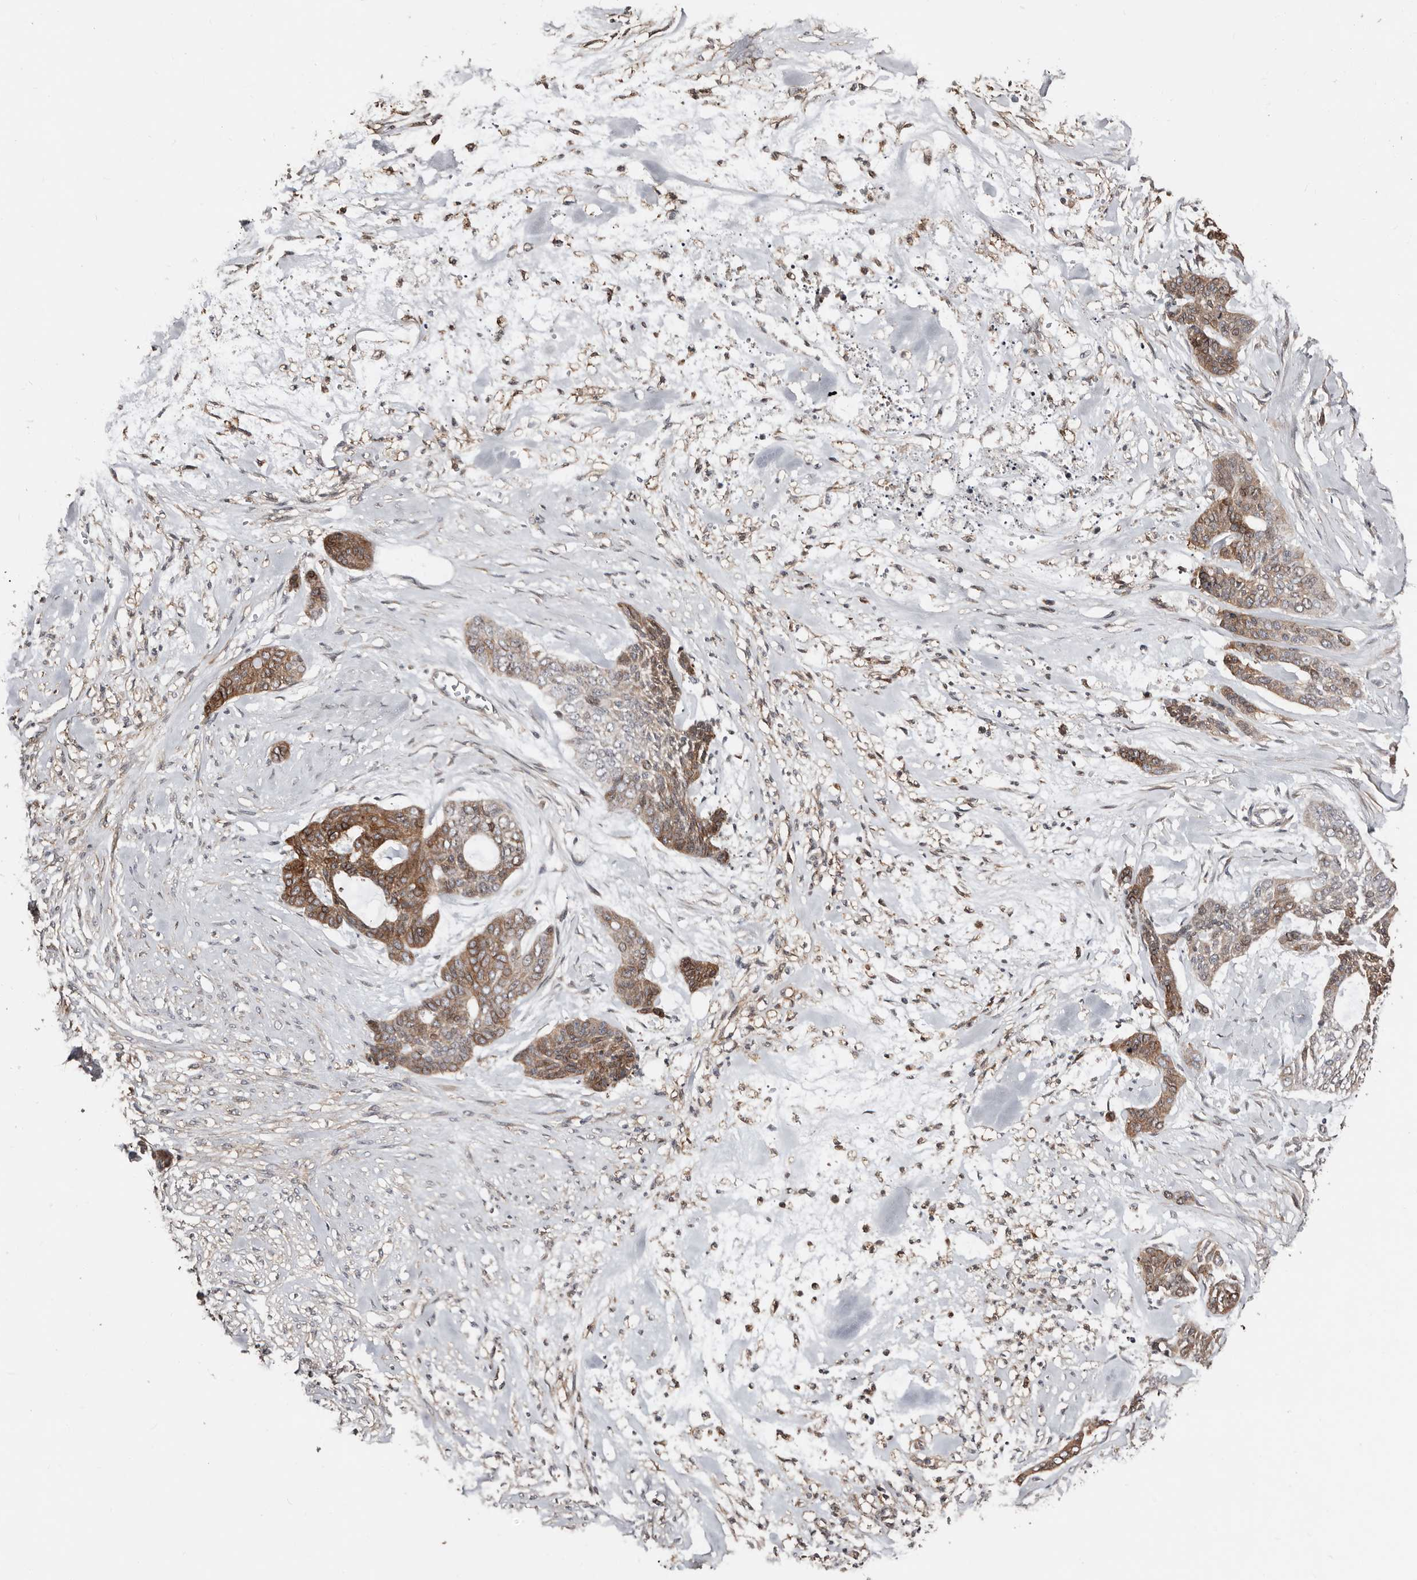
{"staining": {"intensity": "moderate", "quantity": "25%-75%", "location": "cytoplasmic/membranous"}, "tissue": "skin cancer", "cell_type": "Tumor cells", "image_type": "cancer", "snomed": [{"axis": "morphology", "description": "Basal cell carcinoma"}, {"axis": "topography", "description": "Skin"}], "caption": "Immunohistochemical staining of skin cancer exhibits moderate cytoplasmic/membranous protein staining in approximately 25%-75% of tumor cells.", "gene": "SMYD4", "patient": {"sex": "female", "age": 64}}